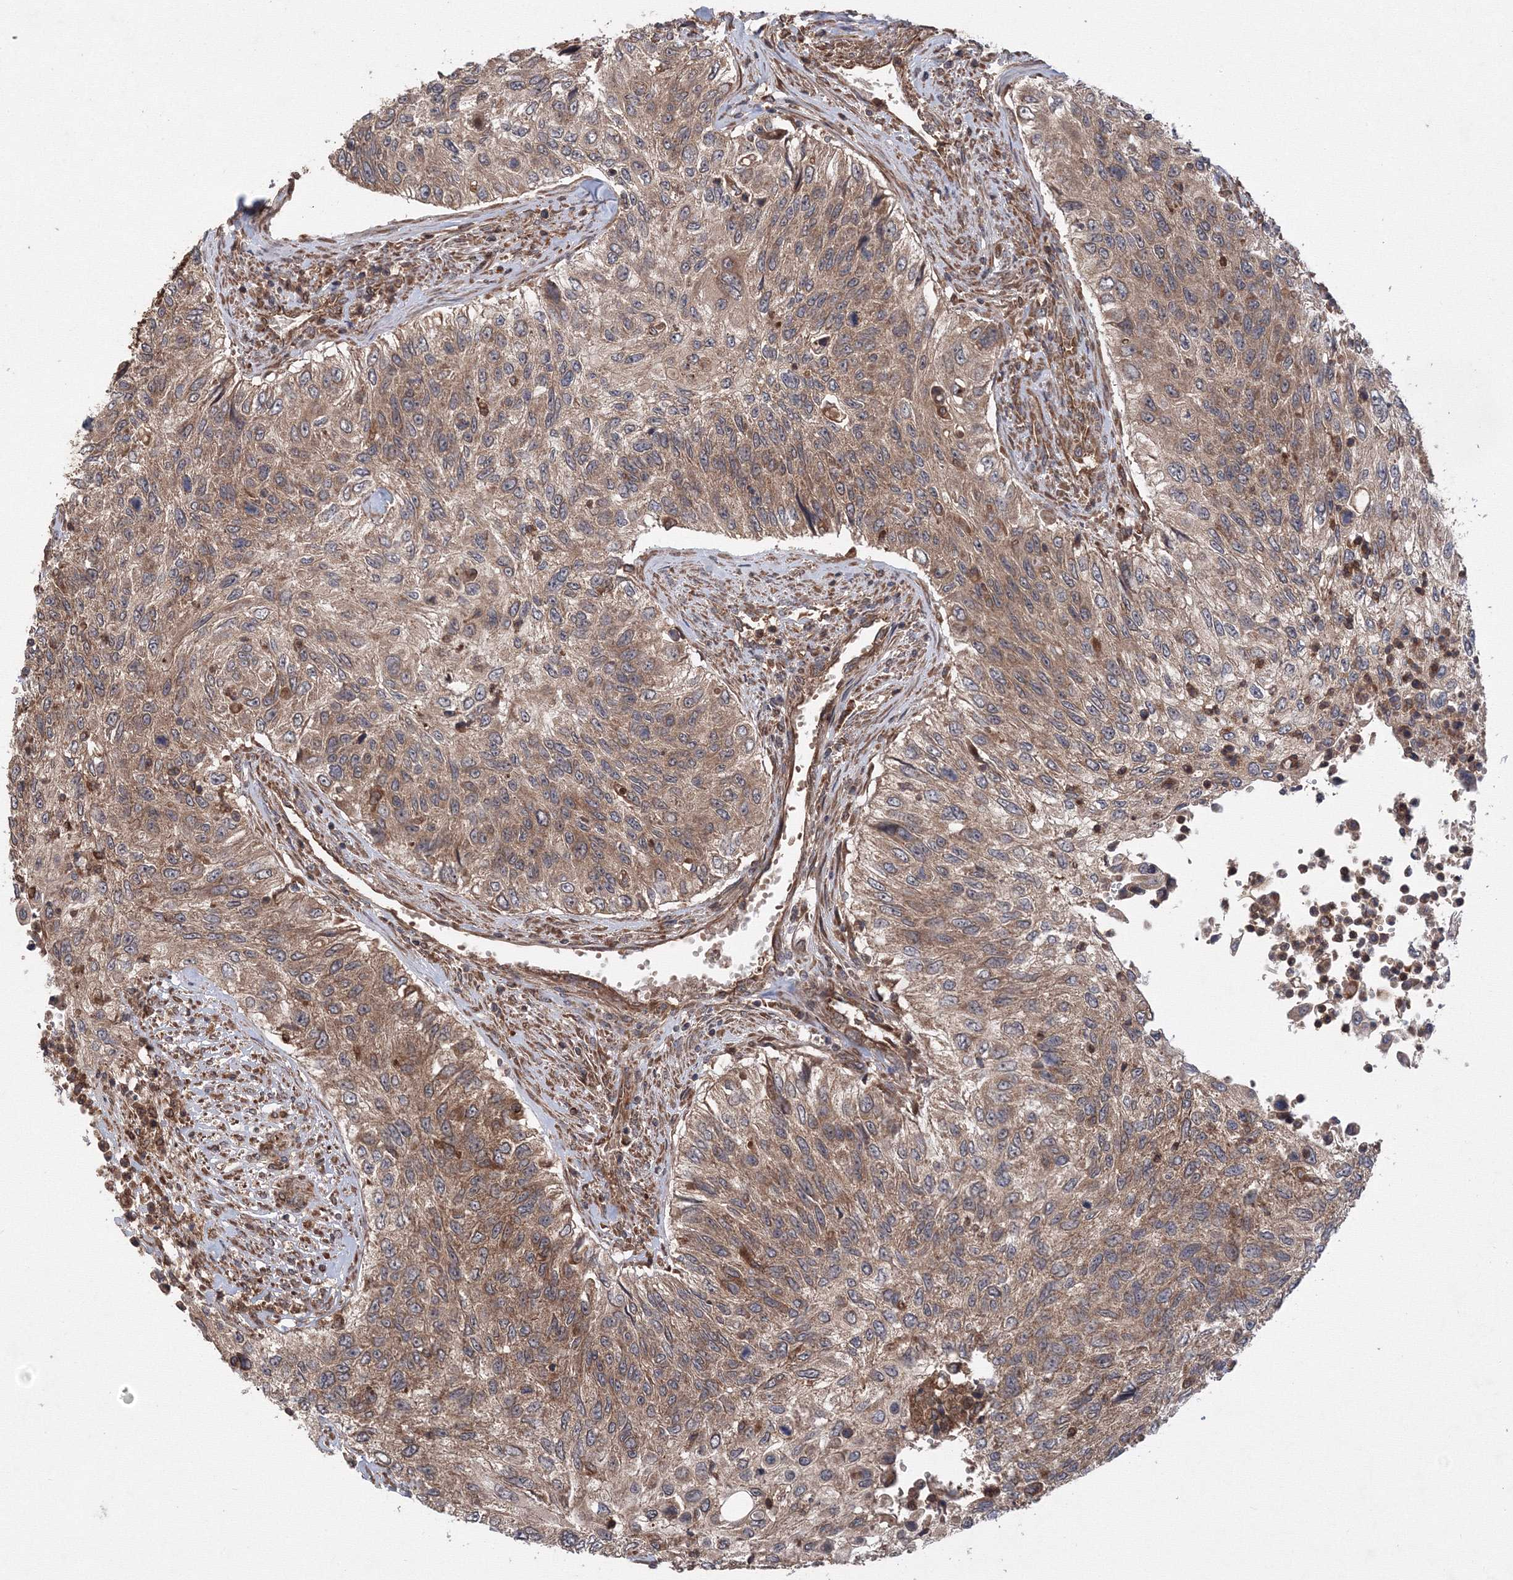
{"staining": {"intensity": "moderate", "quantity": ">75%", "location": "cytoplasmic/membranous"}, "tissue": "urothelial cancer", "cell_type": "Tumor cells", "image_type": "cancer", "snomed": [{"axis": "morphology", "description": "Urothelial carcinoma, High grade"}, {"axis": "topography", "description": "Urinary bladder"}], "caption": "Protein expression analysis of urothelial carcinoma (high-grade) demonstrates moderate cytoplasmic/membranous staining in approximately >75% of tumor cells.", "gene": "ATG3", "patient": {"sex": "female", "age": 60}}